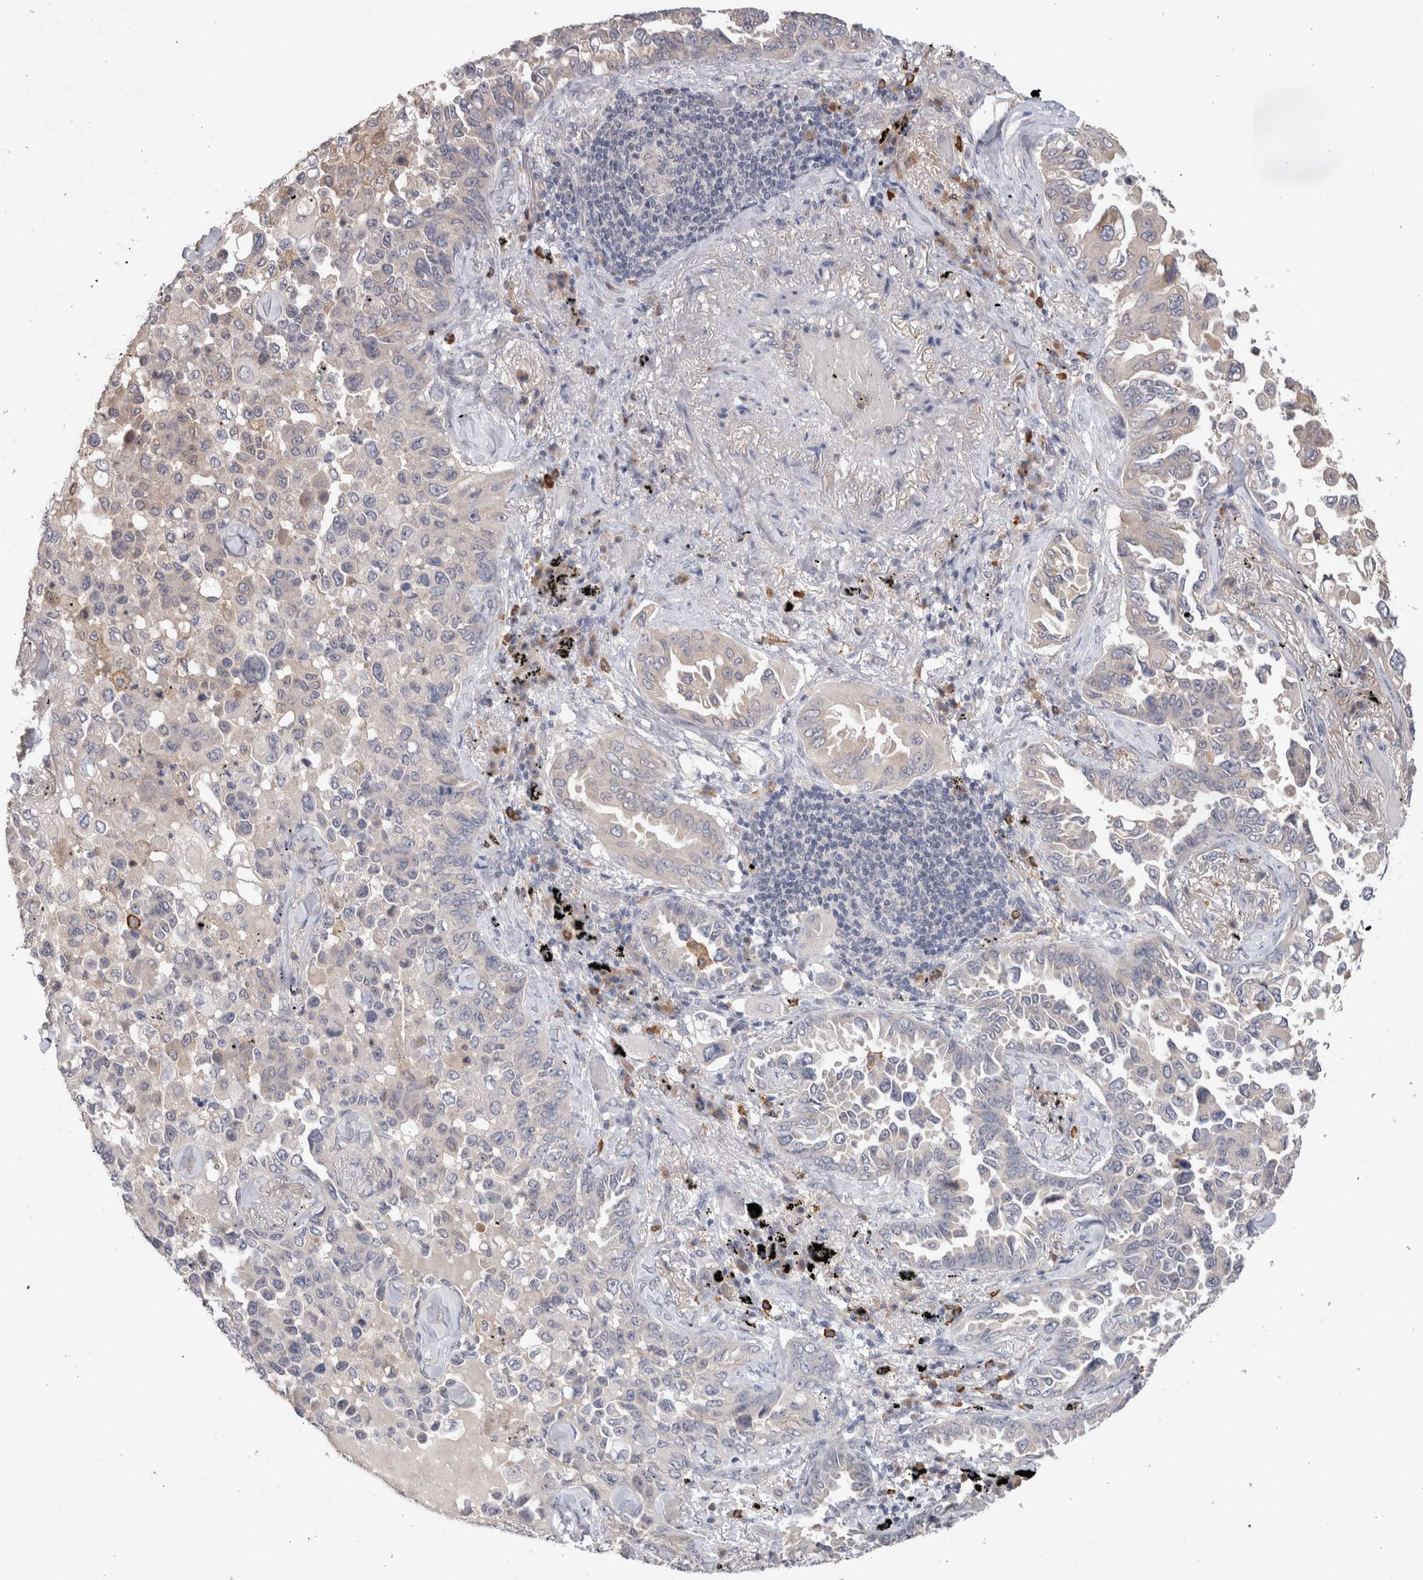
{"staining": {"intensity": "negative", "quantity": "none", "location": "none"}, "tissue": "lung cancer", "cell_type": "Tumor cells", "image_type": "cancer", "snomed": [{"axis": "morphology", "description": "Adenocarcinoma, NOS"}, {"axis": "topography", "description": "Lung"}], "caption": "IHC of human adenocarcinoma (lung) reveals no expression in tumor cells.", "gene": "VSIG4", "patient": {"sex": "female", "age": 67}}